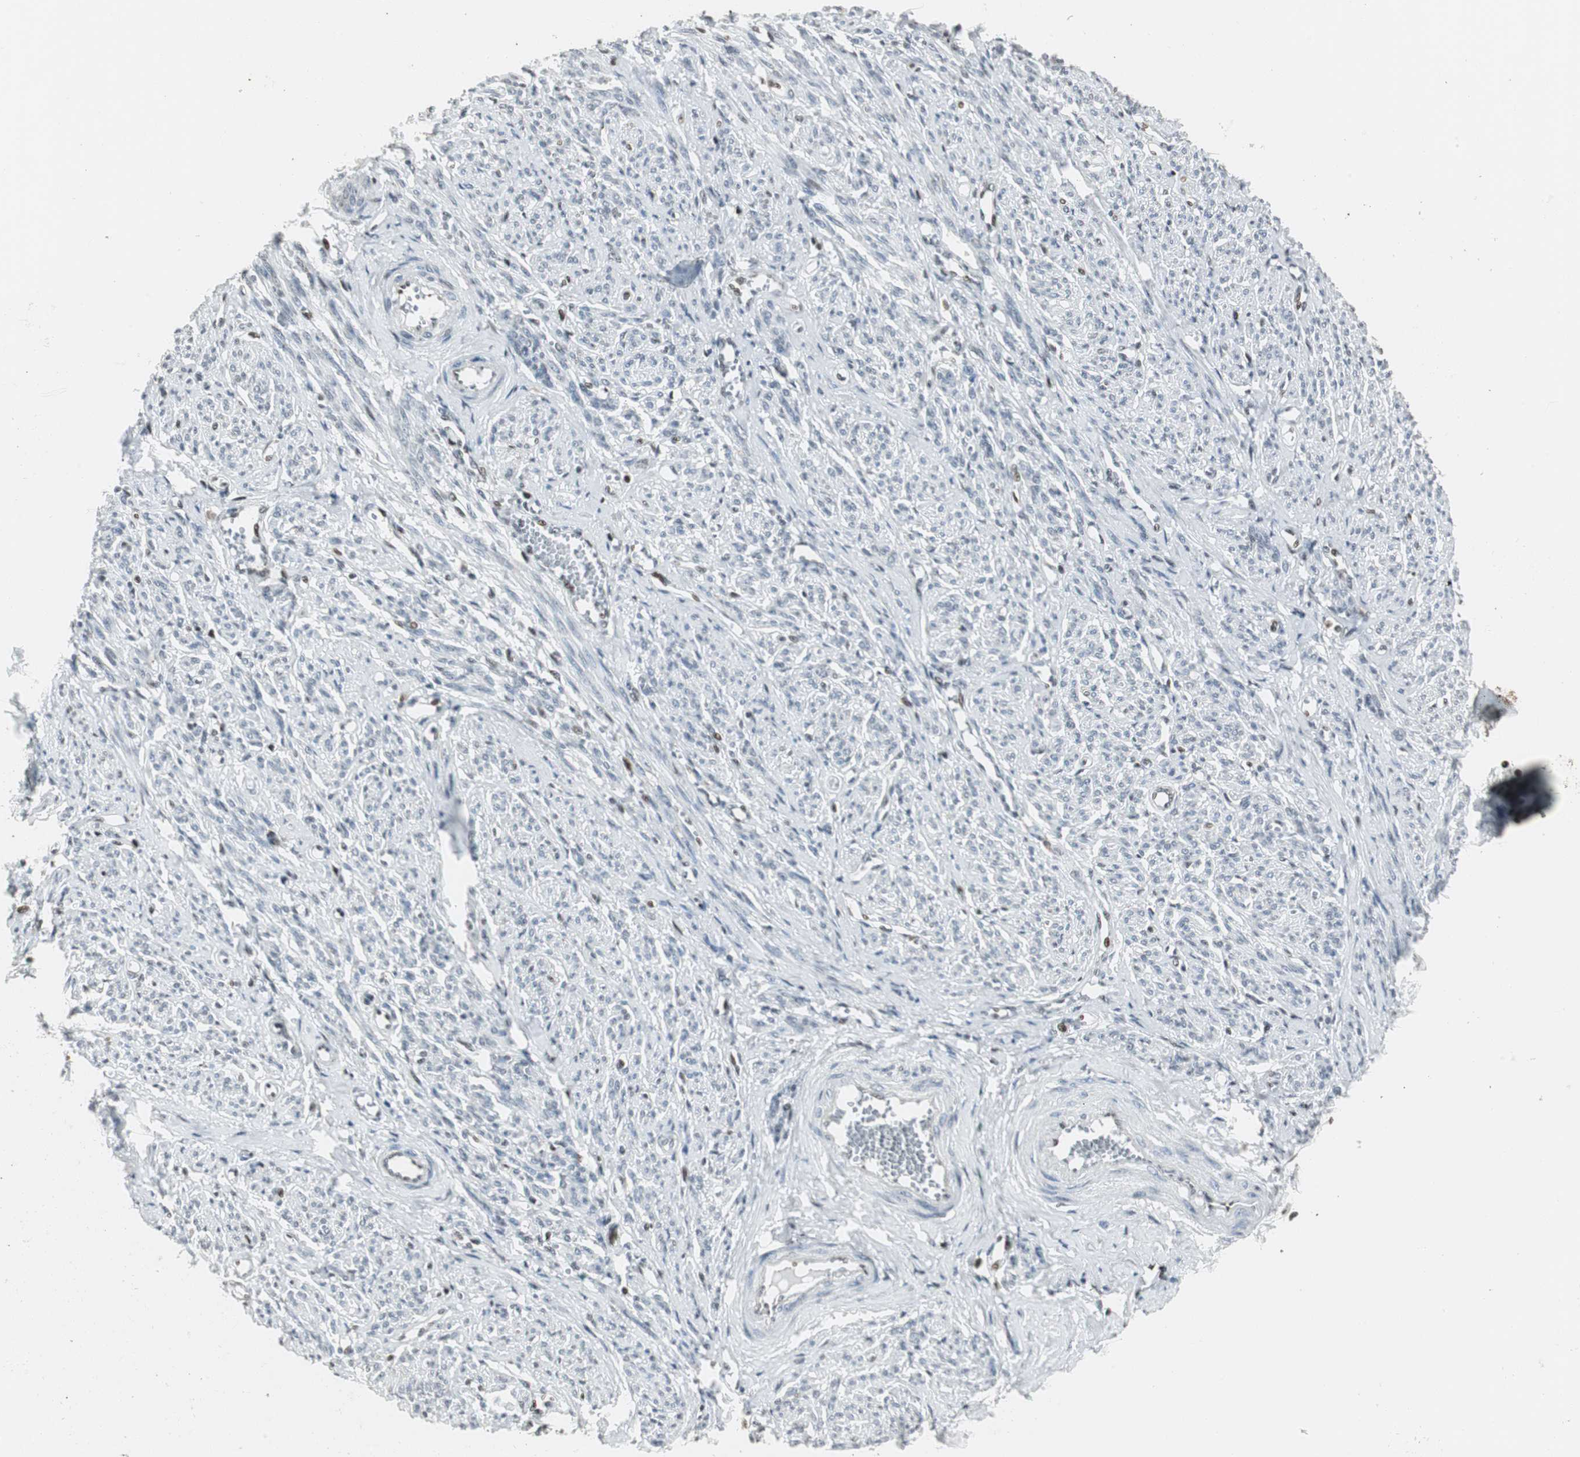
{"staining": {"intensity": "weak", "quantity": "<25%", "location": "nuclear"}, "tissue": "smooth muscle", "cell_type": "Smooth muscle cells", "image_type": "normal", "snomed": [{"axis": "morphology", "description": "Normal tissue, NOS"}, {"axis": "topography", "description": "Smooth muscle"}], "caption": "An image of smooth muscle stained for a protein reveals no brown staining in smooth muscle cells. The staining was performed using DAB to visualize the protein expression in brown, while the nuclei were stained in blue with hematoxylin (Magnification: 20x).", "gene": "RBBP4", "patient": {"sex": "female", "age": 65}}